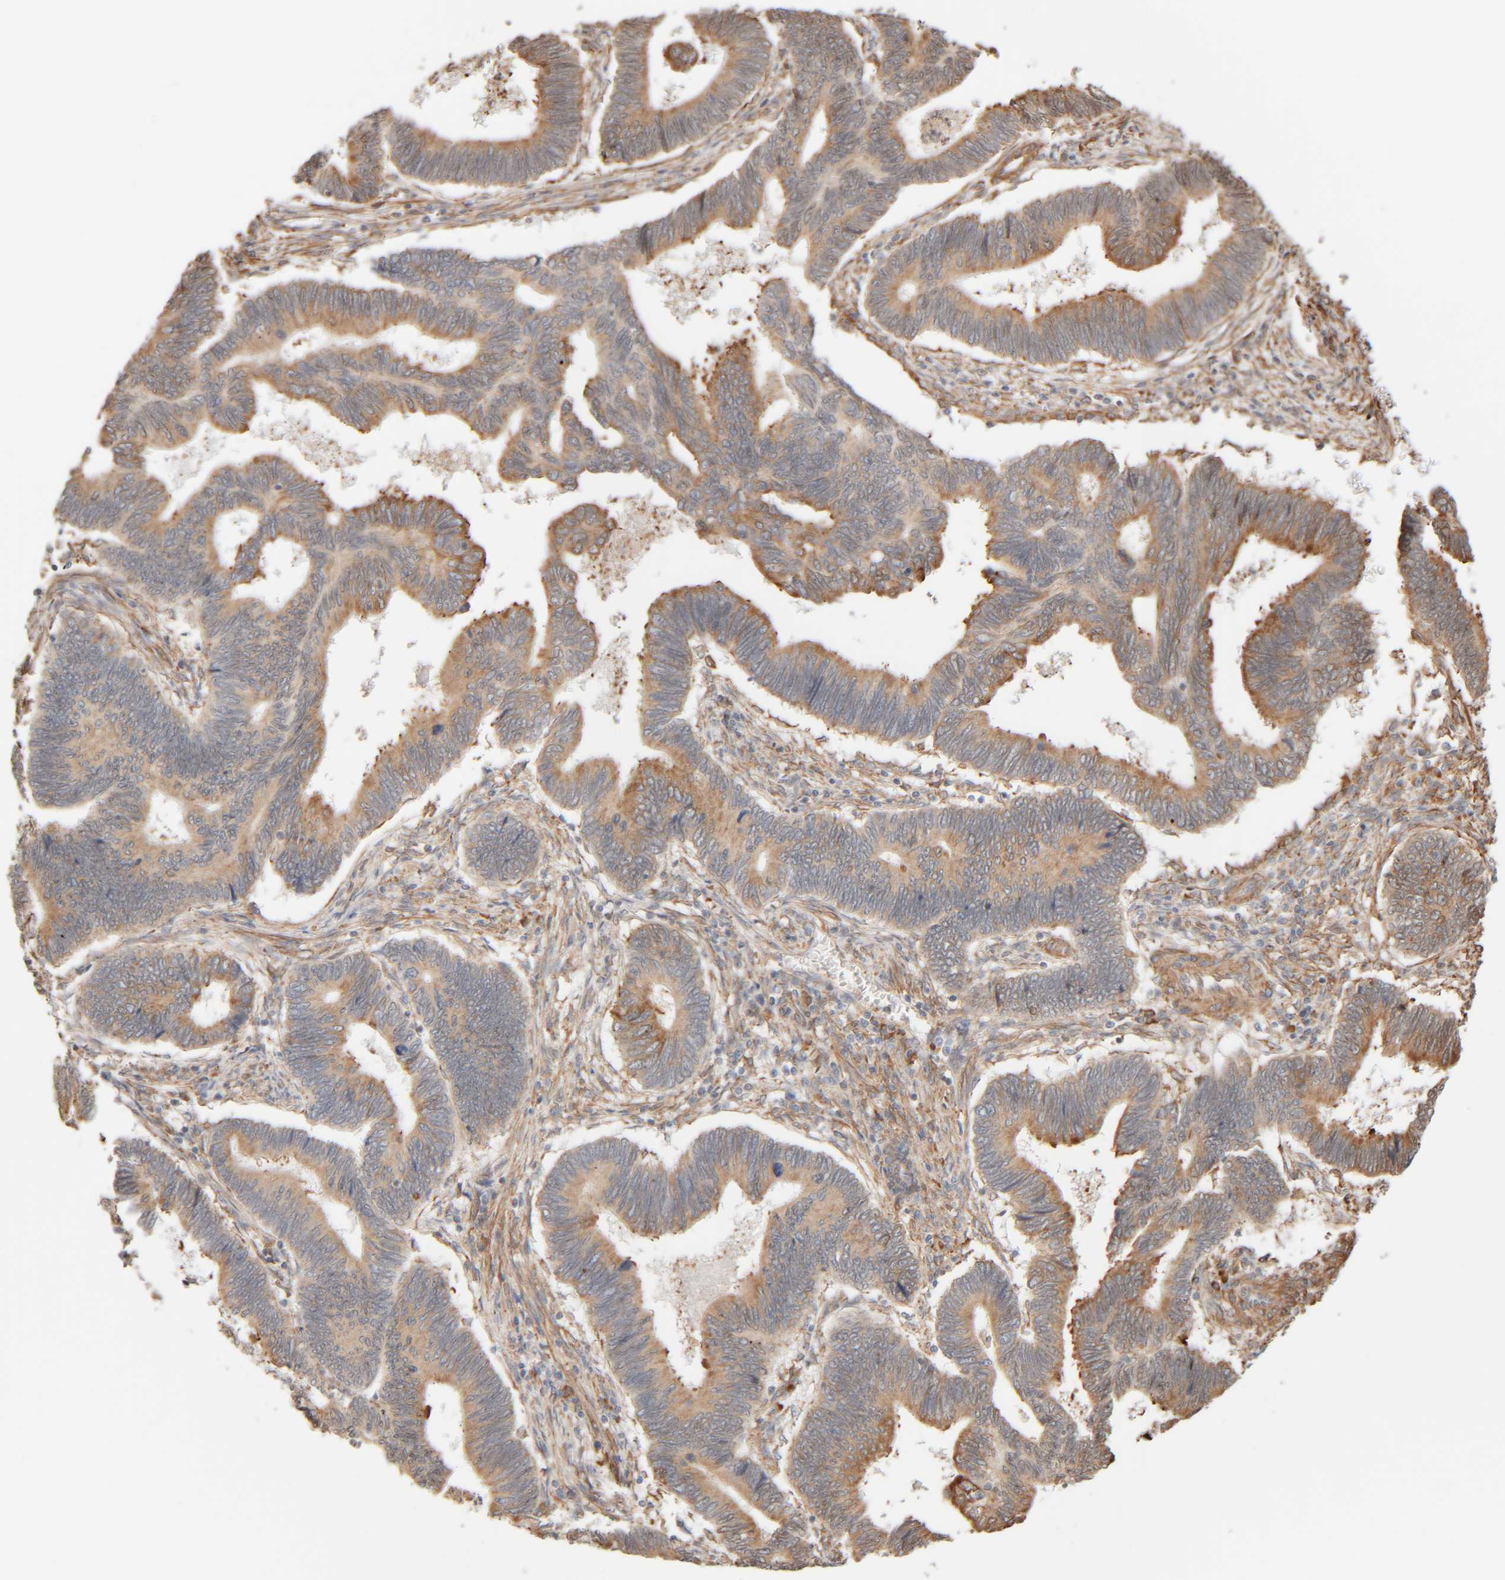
{"staining": {"intensity": "moderate", "quantity": ">75%", "location": "cytoplasmic/membranous"}, "tissue": "pancreatic cancer", "cell_type": "Tumor cells", "image_type": "cancer", "snomed": [{"axis": "morphology", "description": "Adenocarcinoma, NOS"}, {"axis": "topography", "description": "Pancreas"}], "caption": "The histopathology image shows staining of pancreatic cancer, revealing moderate cytoplasmic/membranous protein expression (brown color) within tumor cells.", "gene": "INTS1", "patient": {"sex": "female", "age": 70}}